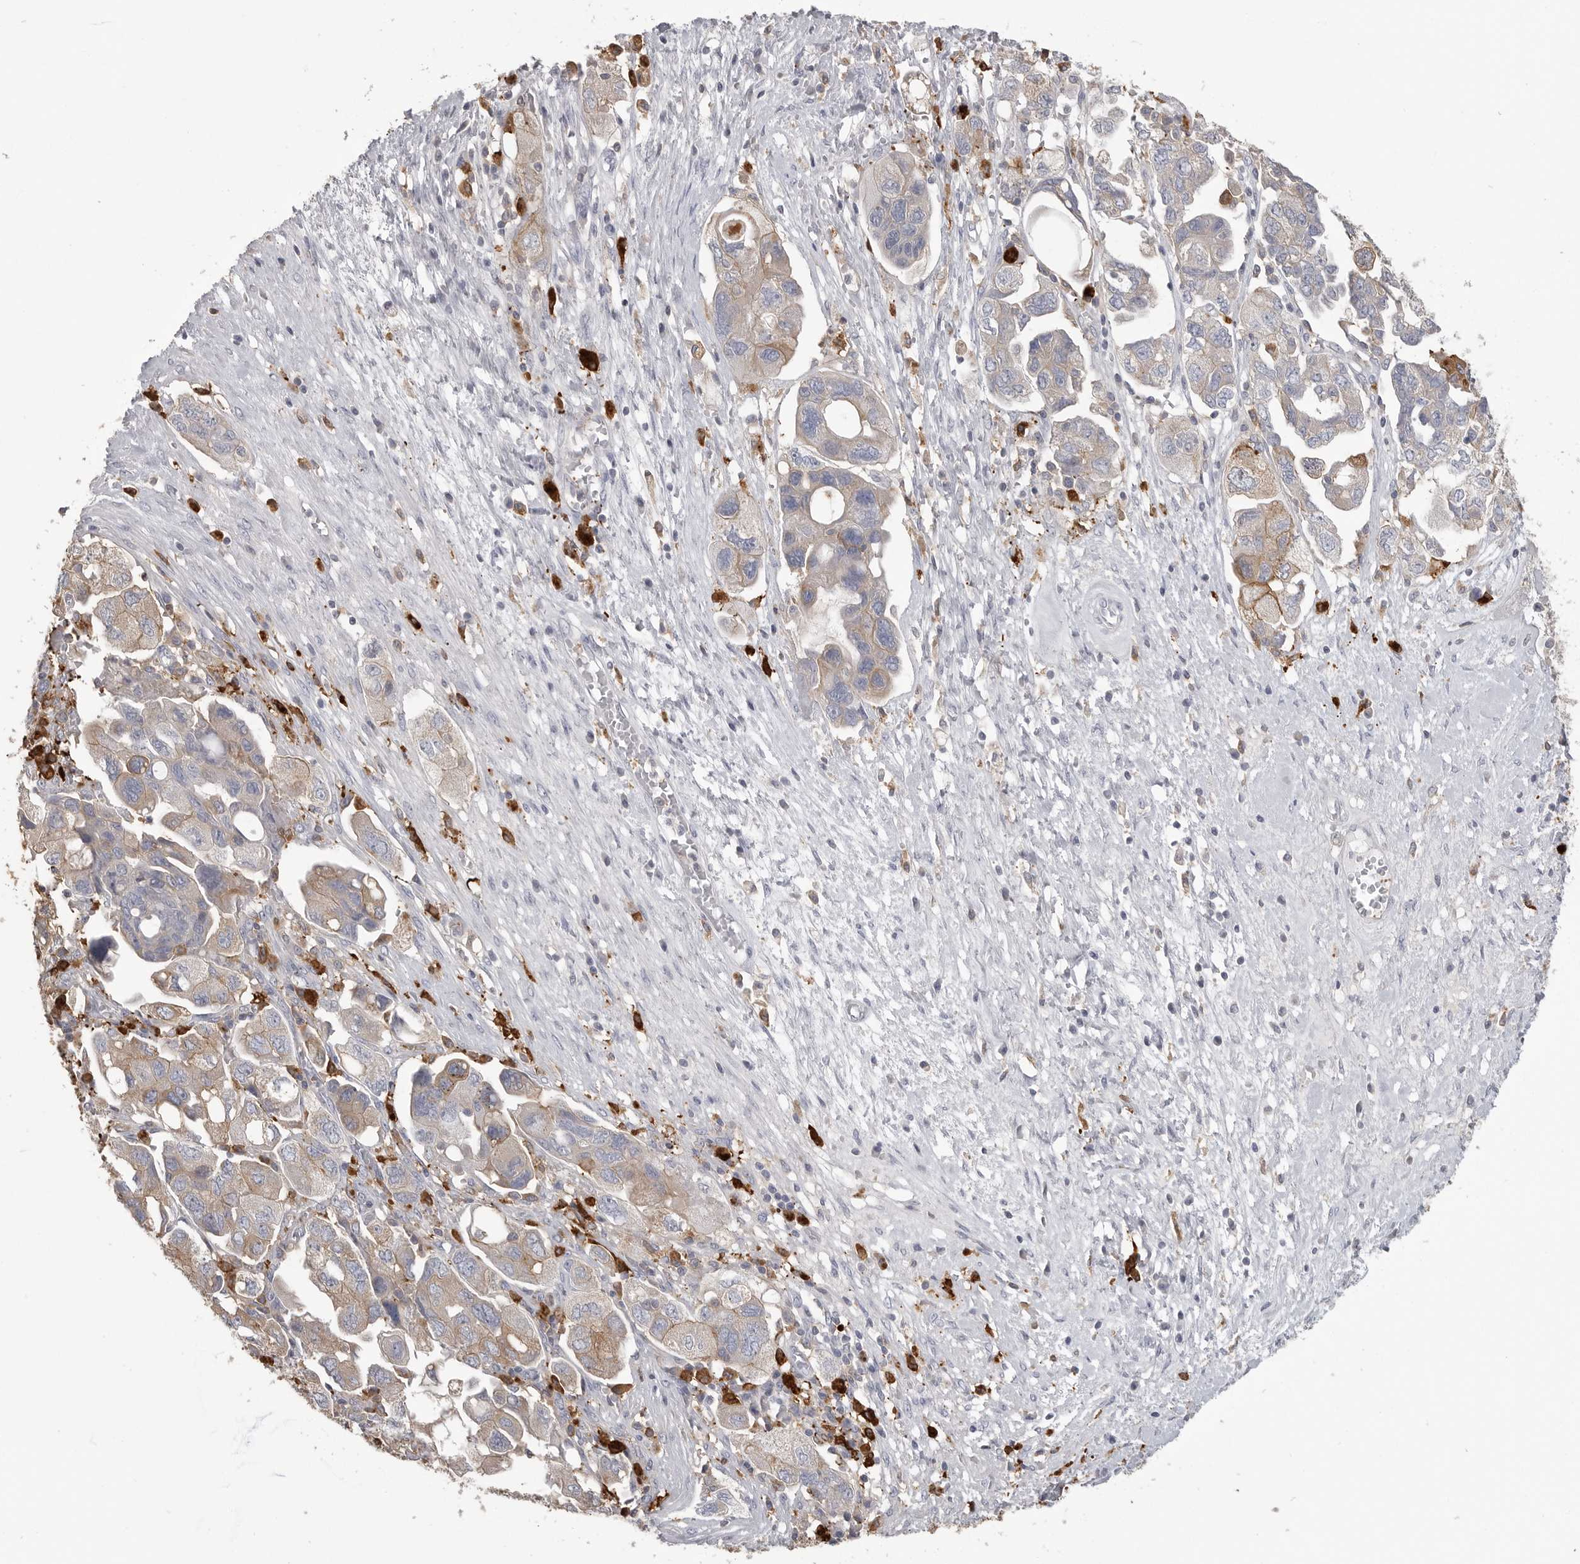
{"staining": {"intensity": "moderate", "quantity": ">75%", "location": "cytoplasmic/membranous"}, "tissue": "ovarian cancer", "cell_type": "Tumor cells", "image_type": "cancer", "snomed": [{"axis": "morphology", "description": "Carcinoma, NOS"}, {"axis": "morphology", "description": "Cystadenocarcinoma, serous, NOS"}, {"axis": "topography", "description": "Ovary"}], "caption": "Ovarian cancer stained with a brown dye displays moderate cytoplasmic/membranous positive positivity in about >75% of tumor cells.", "gene": "CMTM6", "patient": {"sex": "female", "age": 69}}